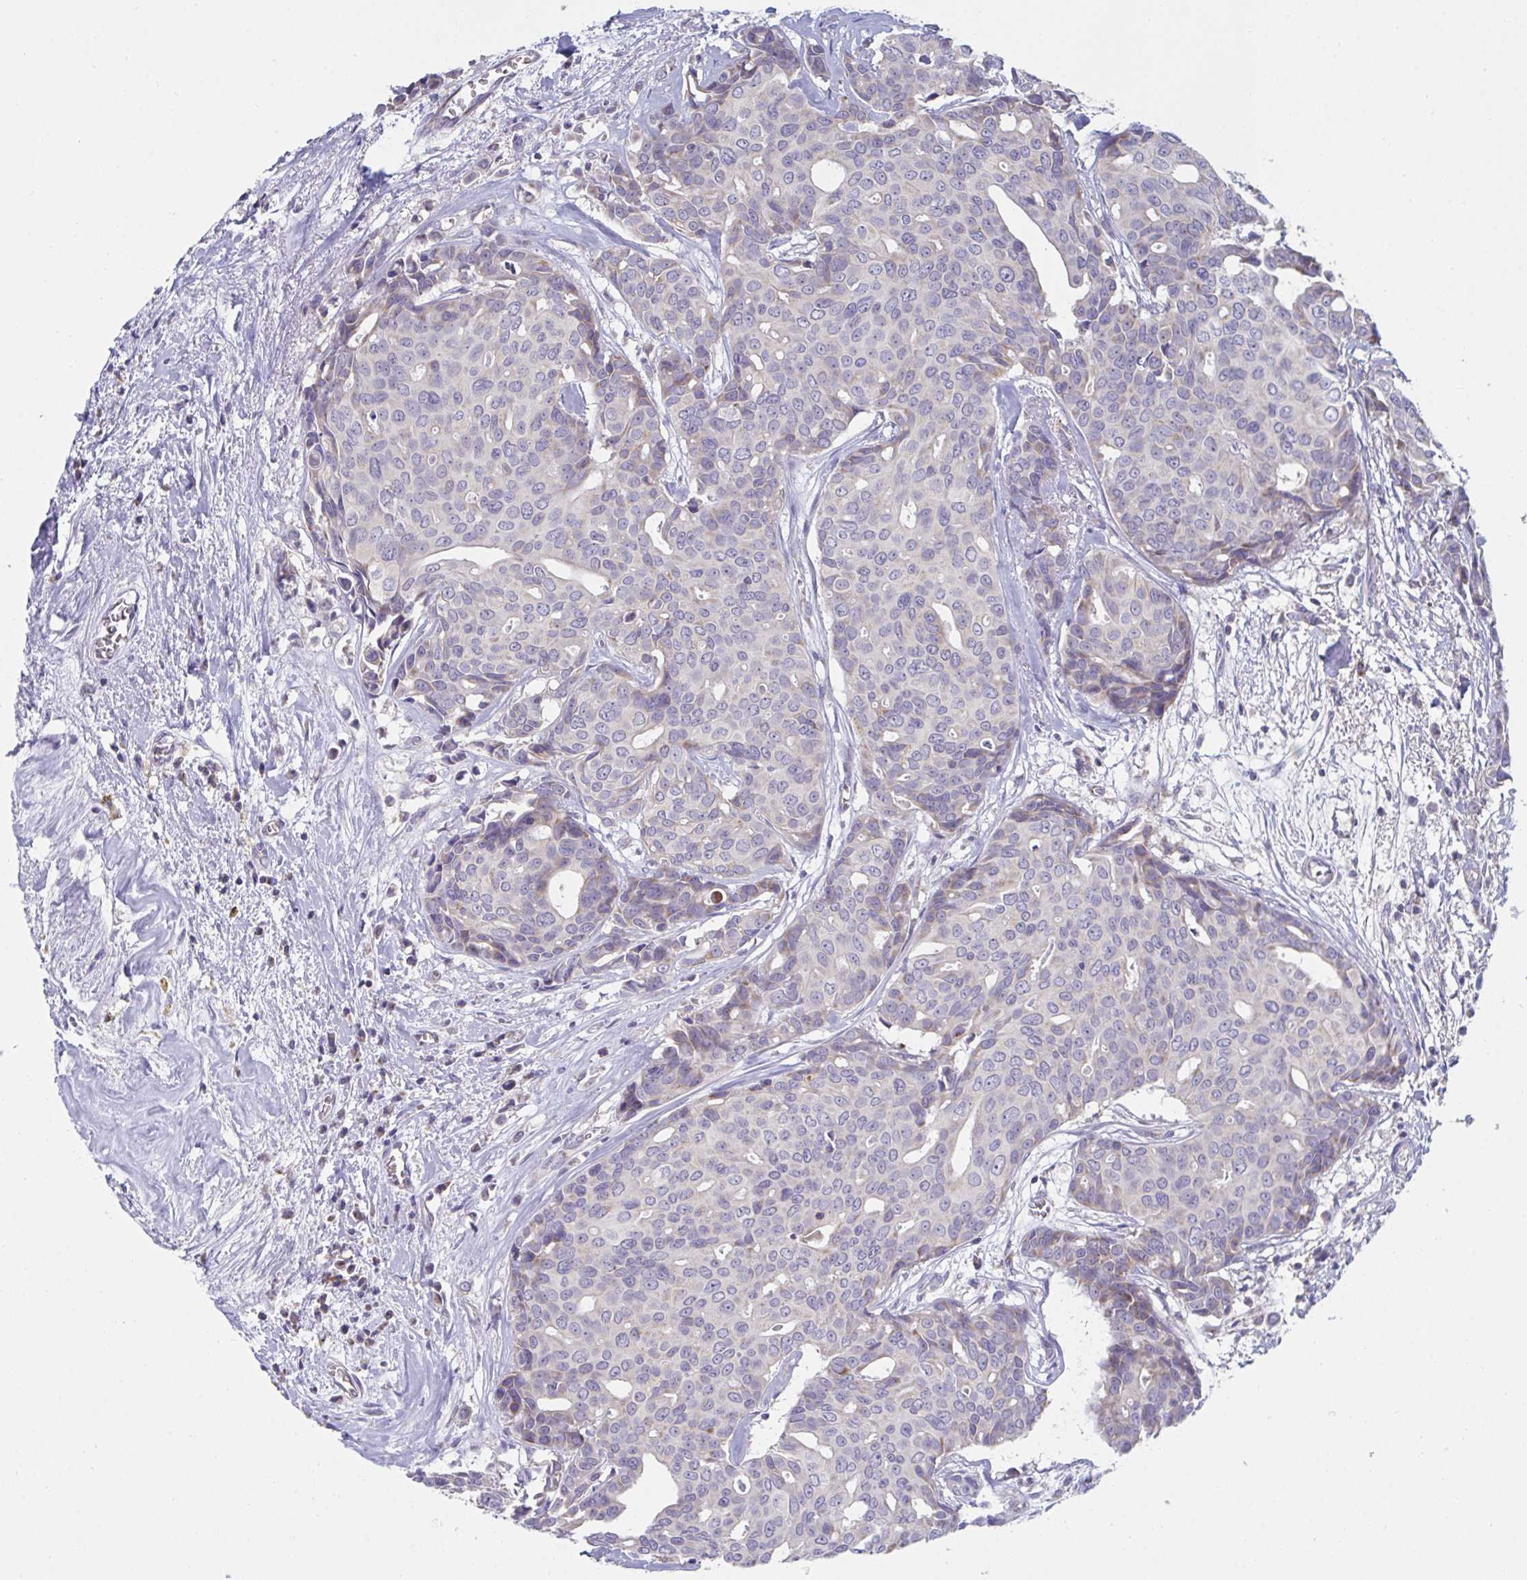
{"staining": {"intensity": "negative", "quantity": "none", "location": "none"}, "tissue": "breast cancer", "cell_type": "Tumor cells", "image_type": "cancer", "snomed": [{"axis": "morphology", "description": "Duct carcinoma"}, {"axis": "topography", "description": "Breast"}], "caption": "Tumor cells show no significant protein staining in breast cancer.", "gene": "NDUFA7", "patient": {"sex": "female", "age": 54}}